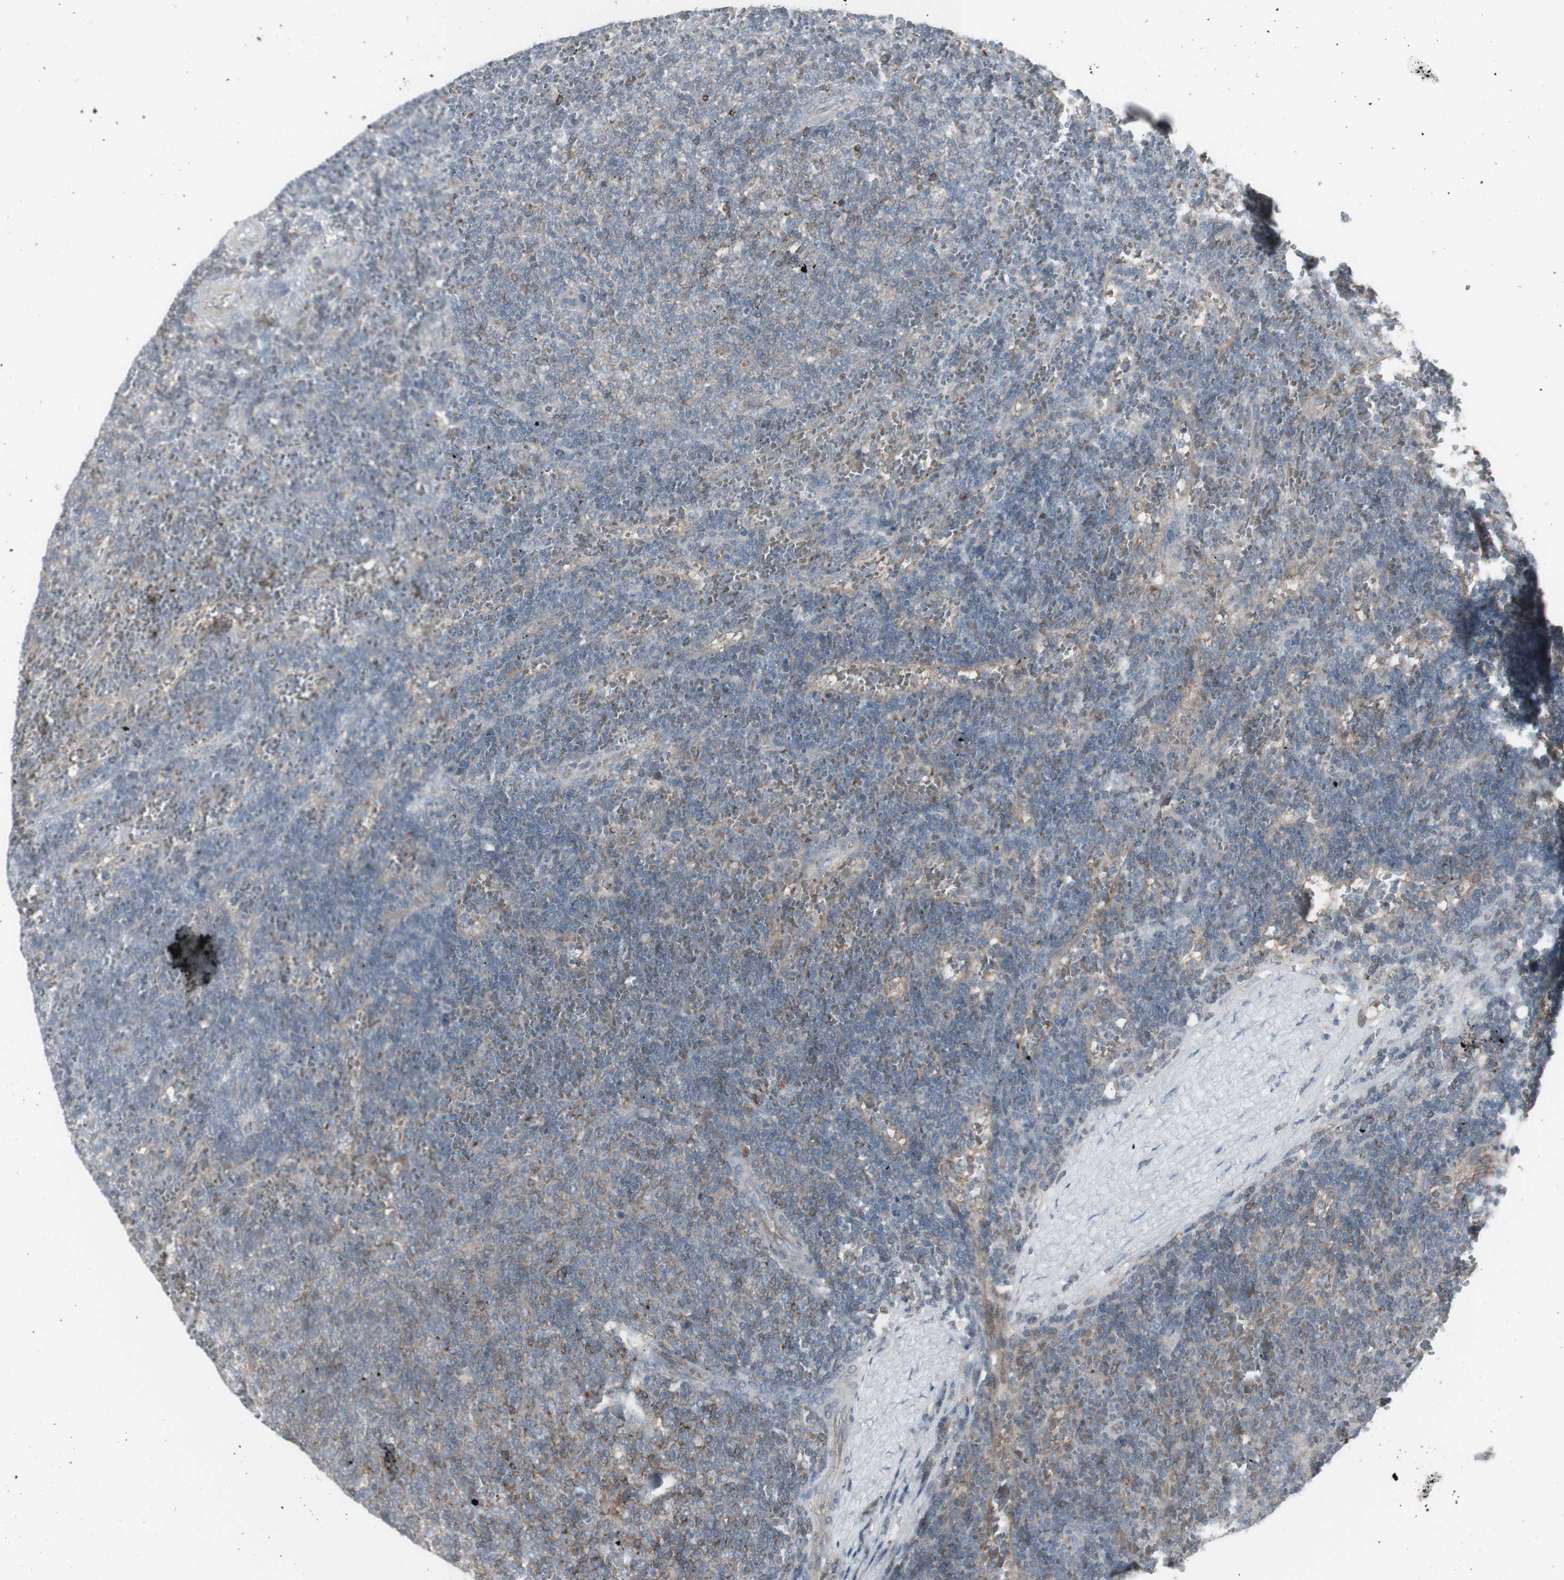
{"staining": {"intensity": "negative", "quantity": "none", "location": "none"}, "tissue": "lymphoma", "cell_type": "Tumor cells", "image_type": "cancer", "snomed": [{"axis": "morphology", "description": "Malignant lymphoma, non-Hodgkin's type, Low grade"}, {"axis": "topography", "description": "Spleen"}], "caption": "Immunohistochemical staining of lymphoma displays no significant staining in tumor cells. (DAB immunohistochemistry (IHC) visualized using brightfield microscopy, high magnification).", "gene": "GALNT6", "patient": {"sex": "female", "age": 50}}